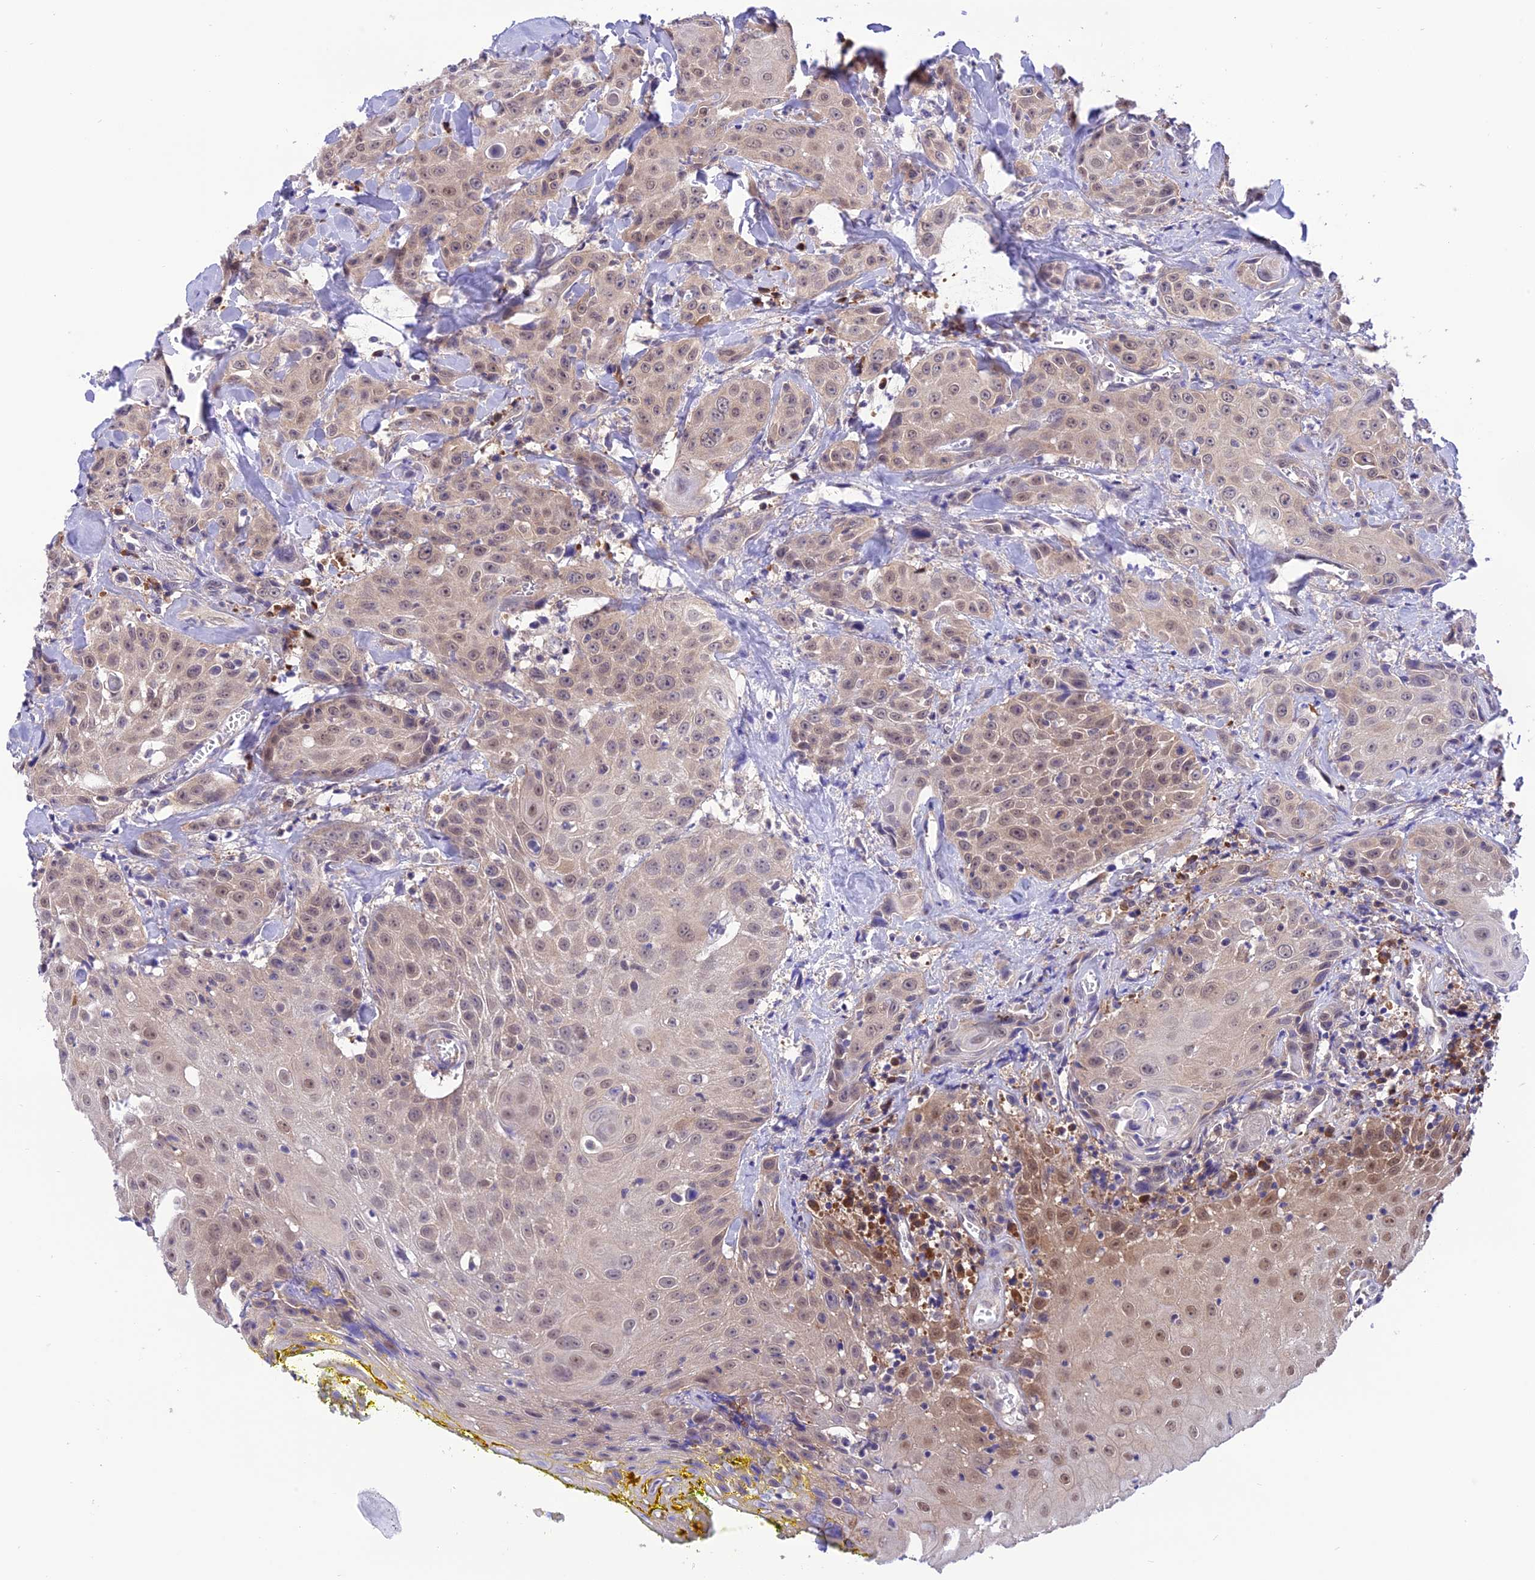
{"staining": {"intensity": "weak", "quantity": "25%-75%", "location": "nuclear"}, "tissue": "head and neck cancer", "cell_type": "Tumor cells", "image_type": "cancer", "snomed": [{"axis": "morphology", "description": "Squamous cell carcinoma, NOS"}, {"axis": "topography", "description": "Oral tissue"}, {"axis": "topography", "description": "Head-Neck"}], "caption": "Immunohistochemistry of squamous cell carcinoma (head and neck) reveals low levels of weak nuclear staining in about 25%-75% of tumor cells. (Stains: DAB in brown, nuclei in blue, Microscopy: brightfield microscopy at high magnification).", "gene": "RNF126", "patient": {"sex": "female", "age": 82}}